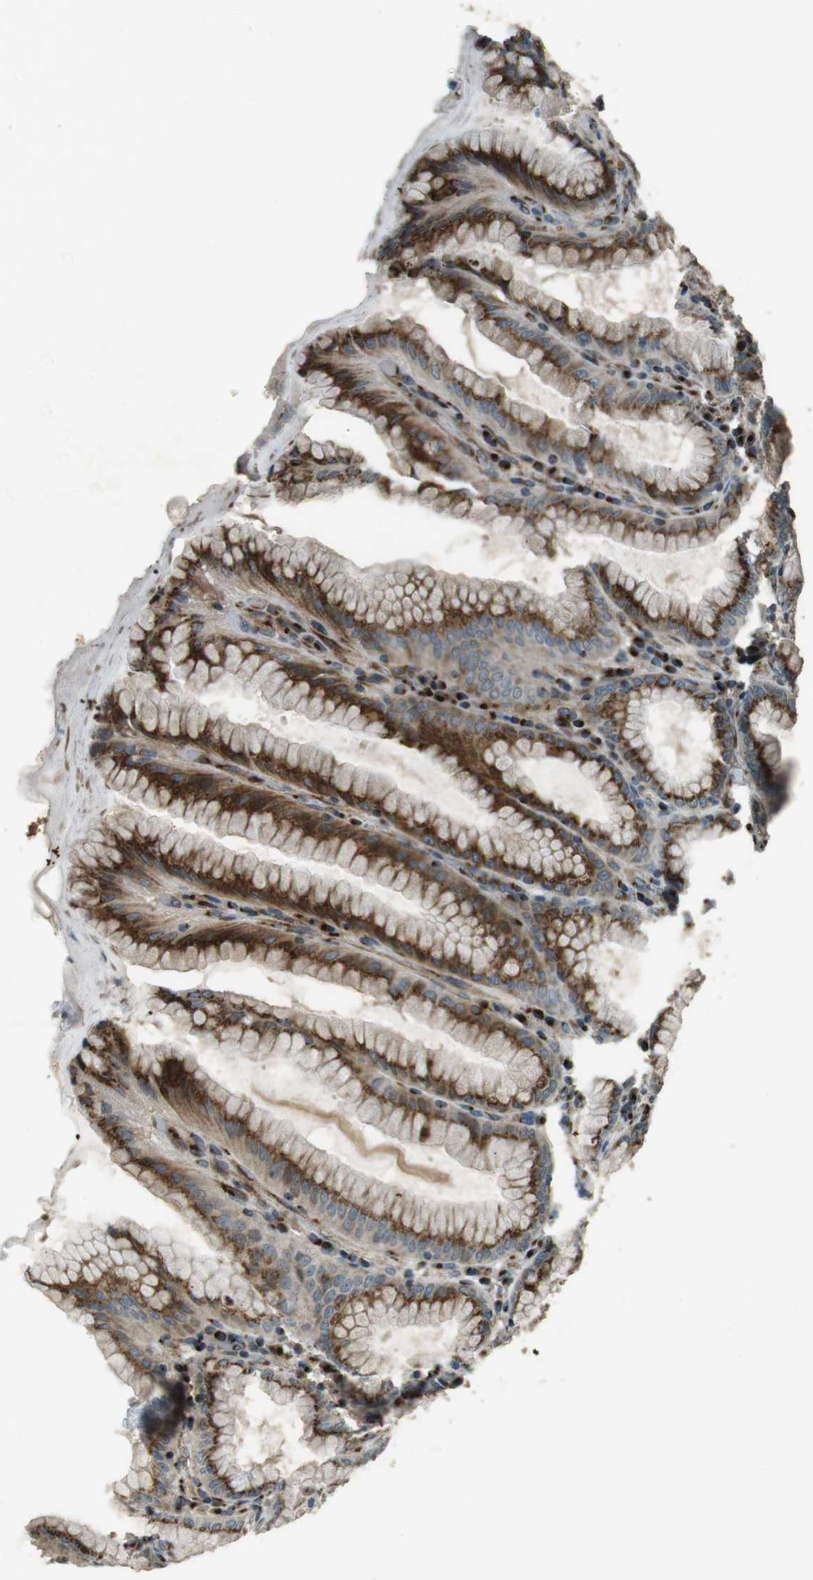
{"staining": {"intensity": "moderate", "quantity": ">75%", "location": "cytoplasmic/membranous"}, "tissue": "stomach", "cell_type": "Glandular cells", "image_type": "normal", "snomed": [{"axis": "morphology", "description": "Normal tissue, NOS"}, {"axis": "topography", "description": "Stomach, lower"}], "caption": "Immunohistochemical staining of unremarkable human stomach demonstrates moderate cytoplasmic/membranous protein positivity in about >75% of glandular cells. Using DAB (brown) and hematoxylin (blue) stains, captured at high magnification using brightfield microscopy.", "gene": "TMEM115", "patient": {"sex": "female", "age": 76}}